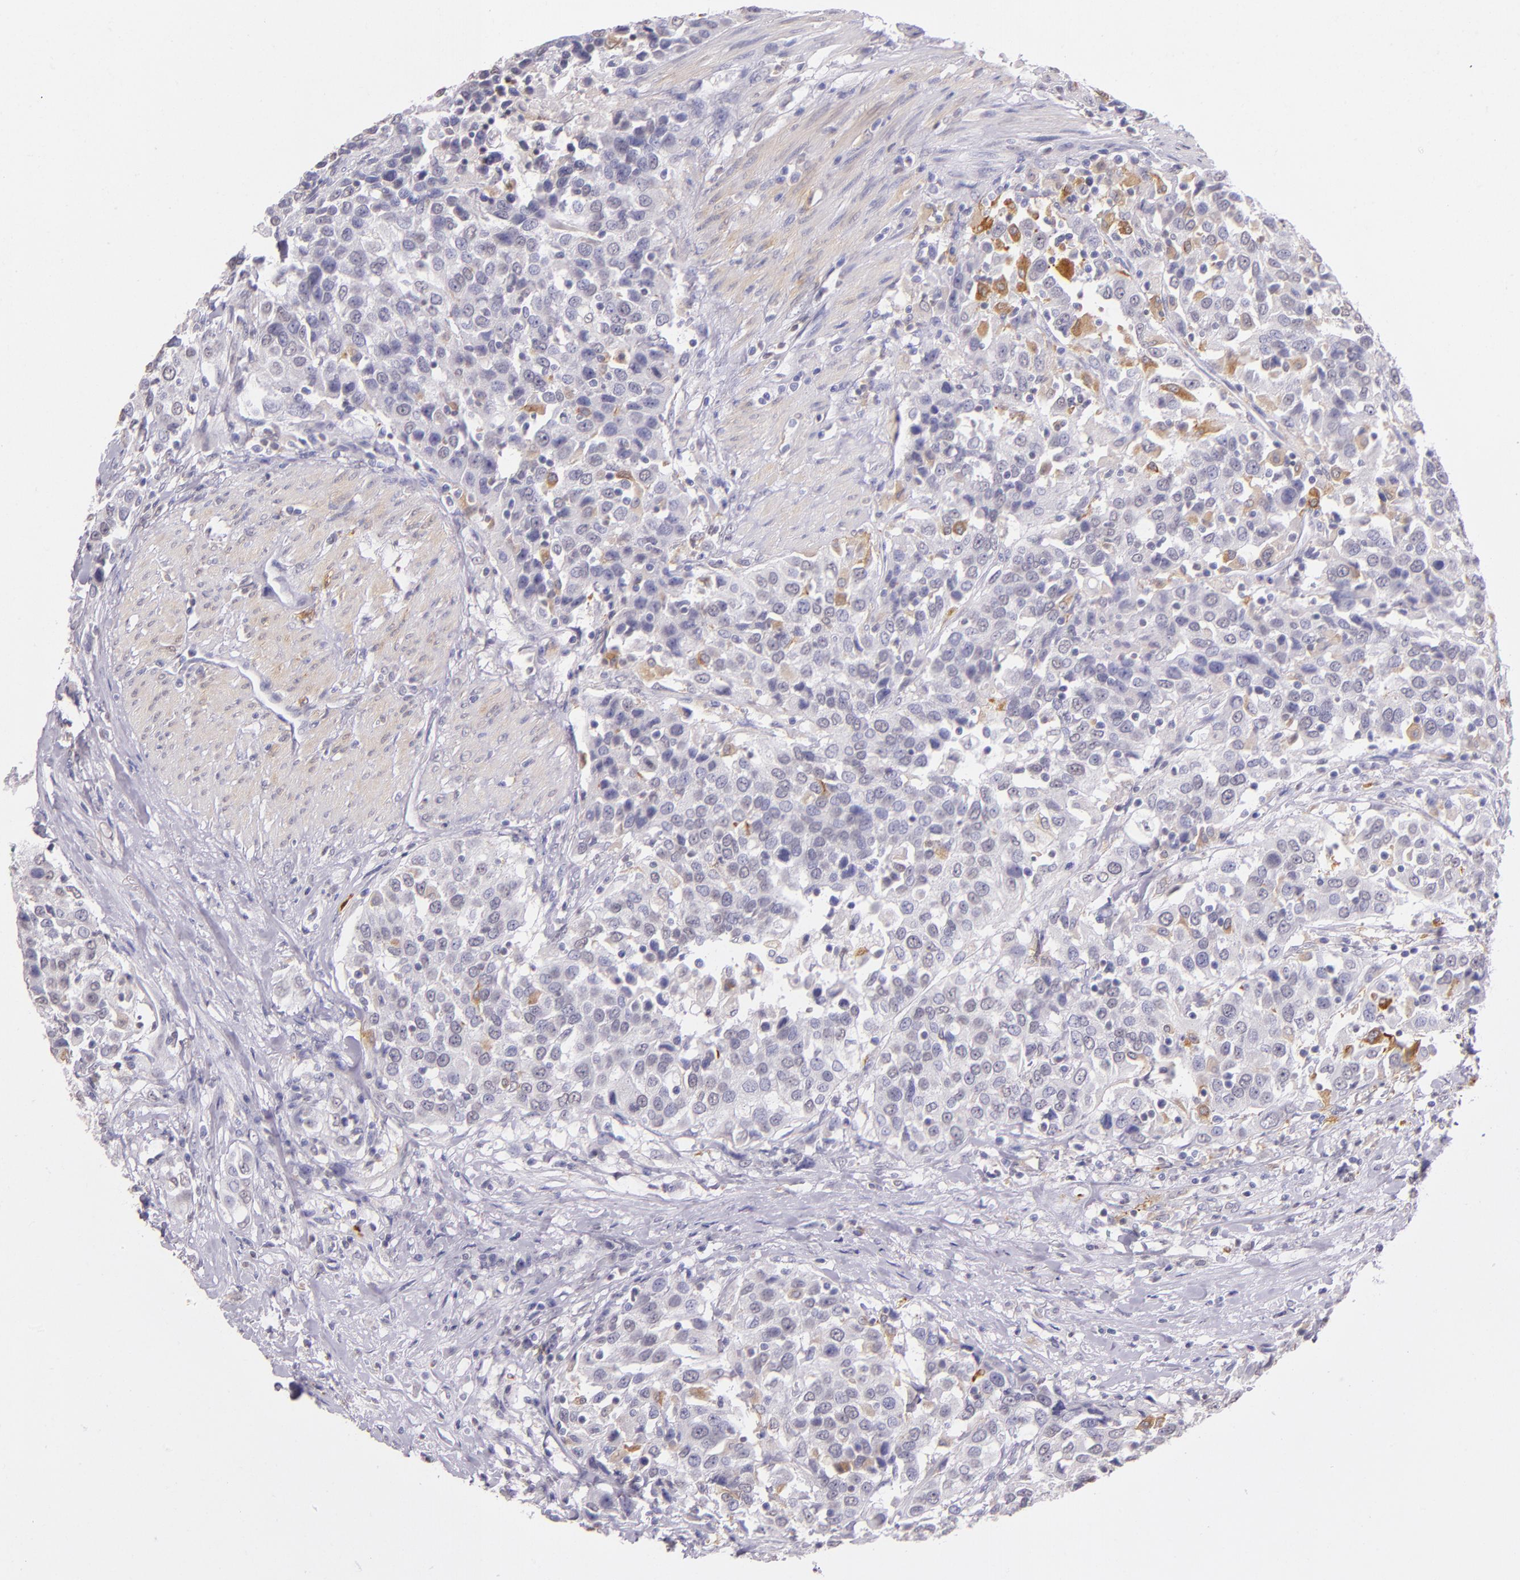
{"staining": {"intensity": "strong", "quantity": "<25%", "location": "cytoplasmic/membranous"}, "tissue": "urothelial cancer", "cell_type": "Tumor cells", "image_type": "cancer", "snomed": [{"axis": "morphology", "description": "Urothelial carcinoma, High grade"}, {"axis": "topography", "description": "Urinary bladder"}], "caption": "Protein expression analysis of human urothelial cancer reveals strong cytoplasmic/membranous expression in approximately <25% of tumor cells.", "gene": "RTN1", "patient": {"sex": "female", "age": 80}}